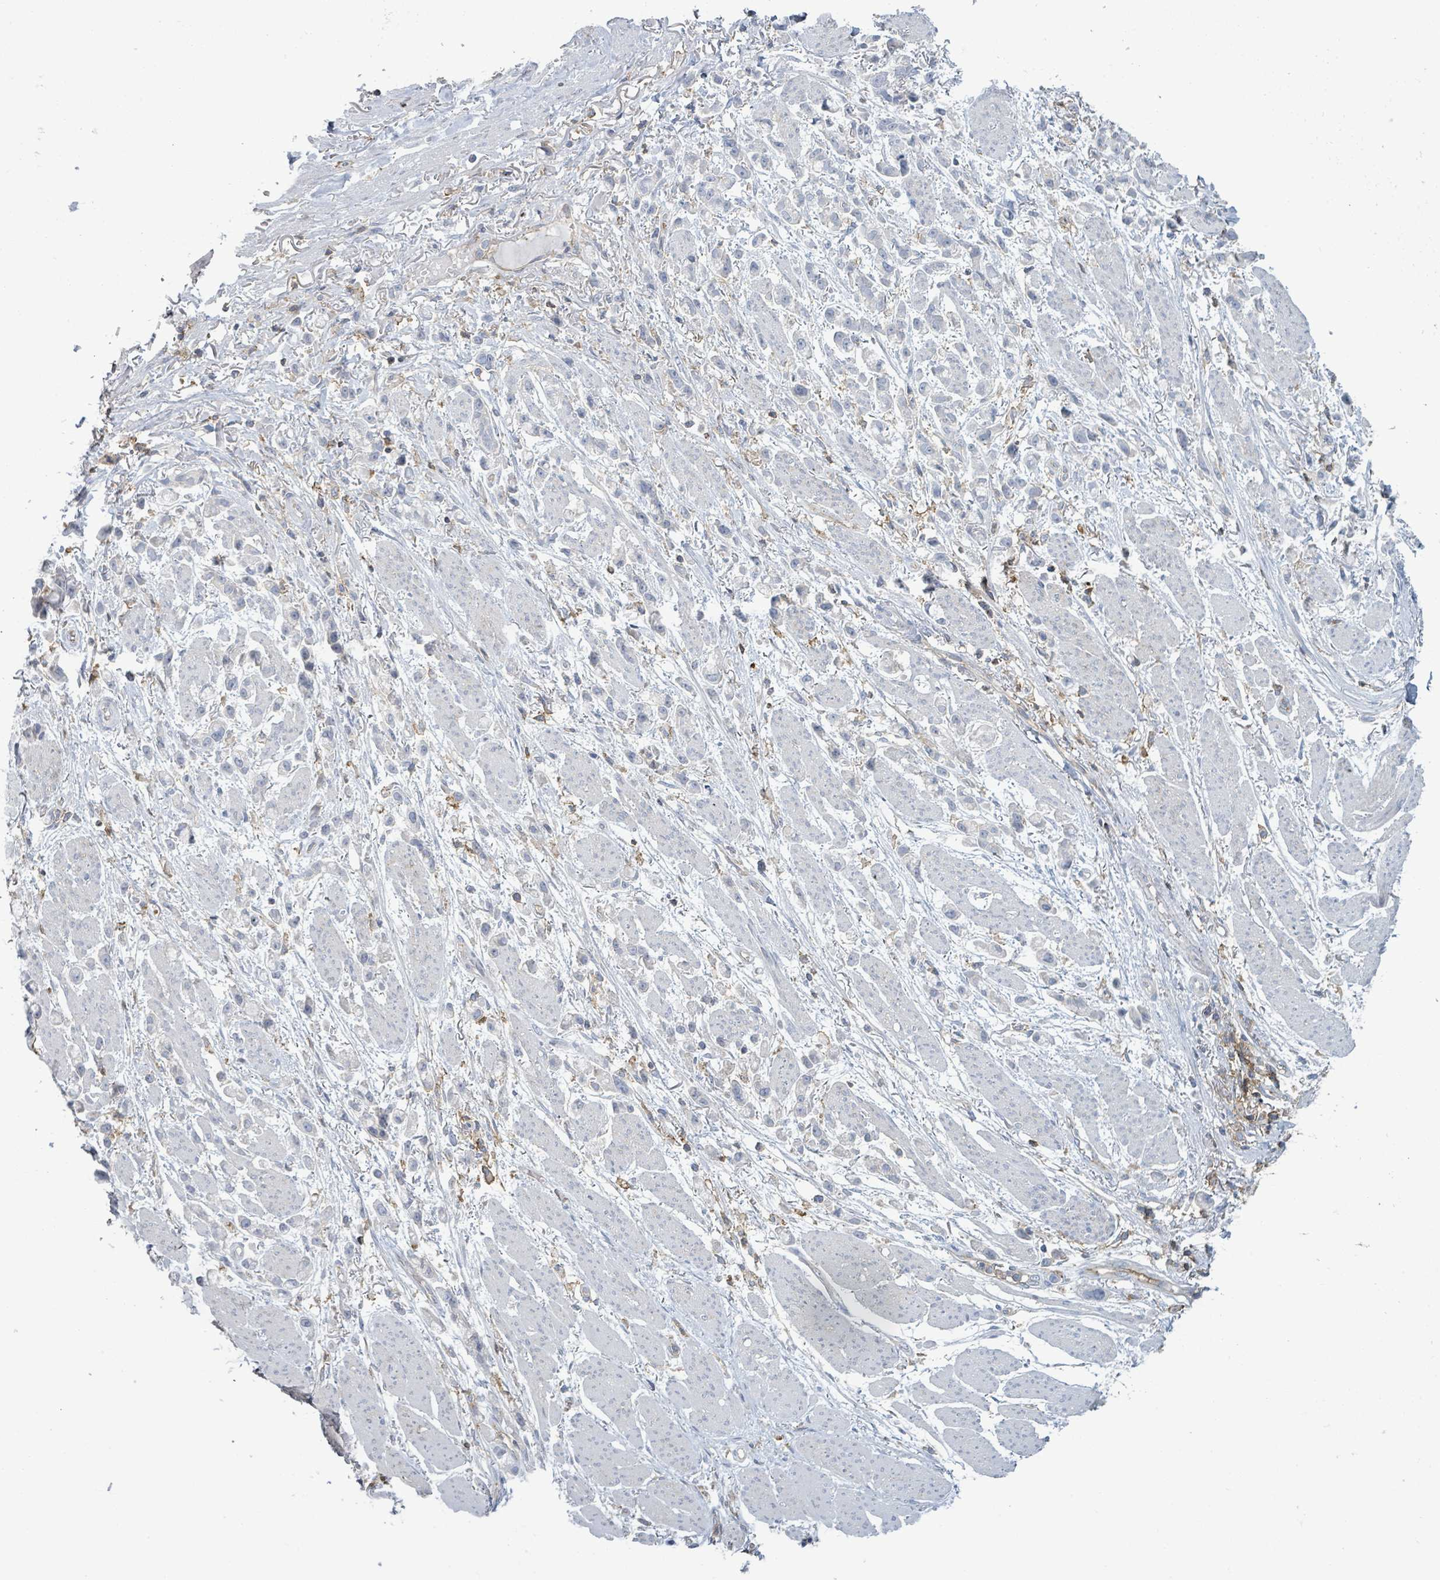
{"staining": {"intensity": "negative", "quantity": "none", "location": "none"}, "tissue": "stomach cancer", "cell_type": "Tumor cells", "image_type": "cancer", "snomed": [{"axis": "morphology", "description": "Adenocarcinoma, NOS"}, {"axis": "topography", "description": "Stomach"}], "caption": "Protein analysis of adenocarcinoma (stomach) reveals no significant expression in tumor cells.", "gene": "TNFRSF14", "patient": {"sex": "female", "age": 81}}